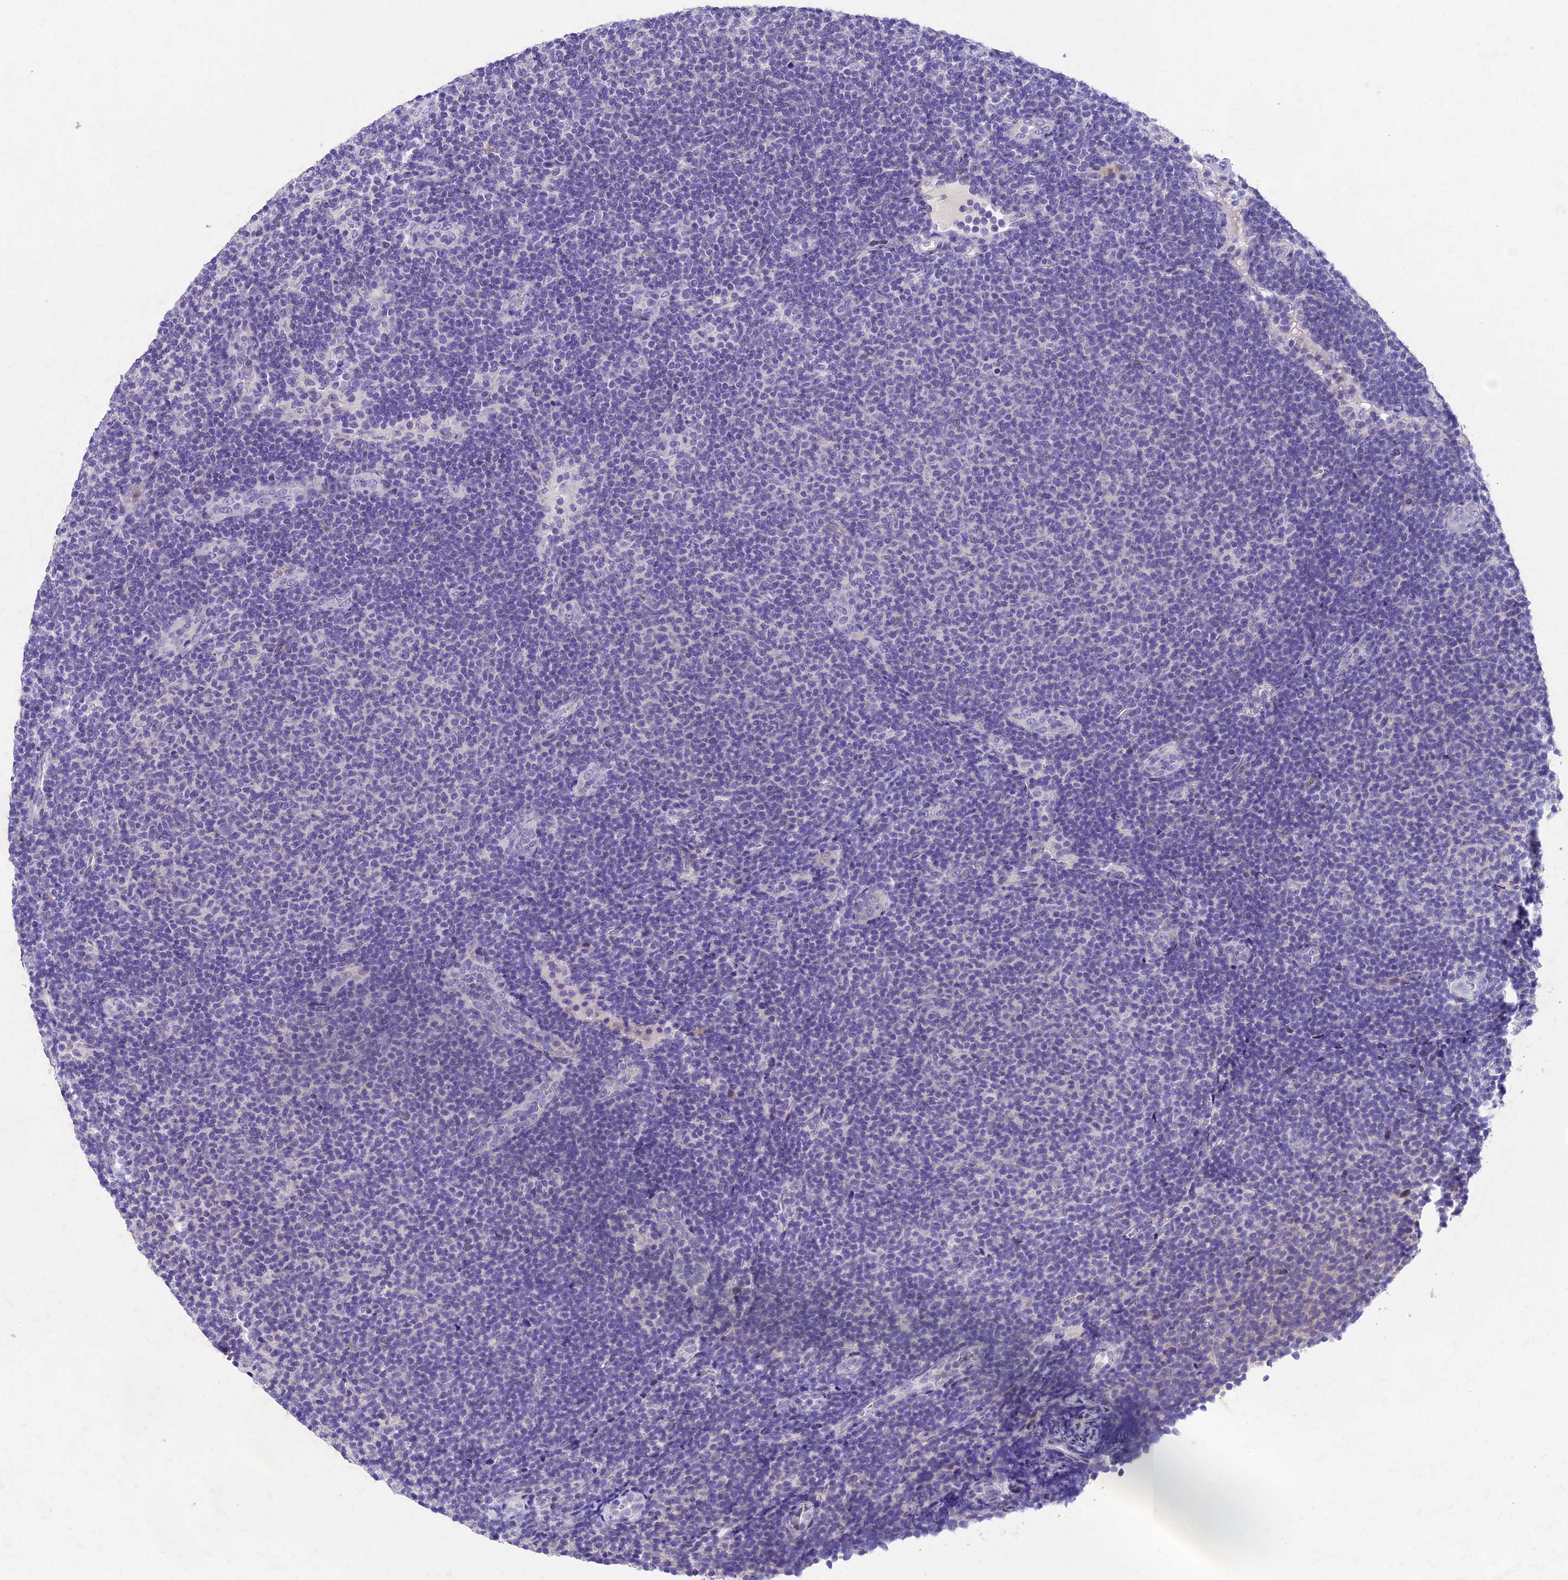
{"staining": {"intensity": "negative", "quantity": "none", "location": "none"}, "tissue": "lymphoma", "cell_type": "Tumor cells", "image_type": "cancer", "snomed": [{"axis": "morphology", "description": "Malignant lymphoma, non-Hodgkin's type, Low grade"}, {"axis": "topography", "description": "Lymph node"}], "caption": "IHC image of neoplastic tissue: human low-grade malignant lymphoma, non-Hodgkin's type stained with DAB demonstrates no significant protein expression in tumor cells. (DAB IHC with hematoxylin counter stain).", "gene": "IFT140", "patient": {"sex": "male", "age": 66}}